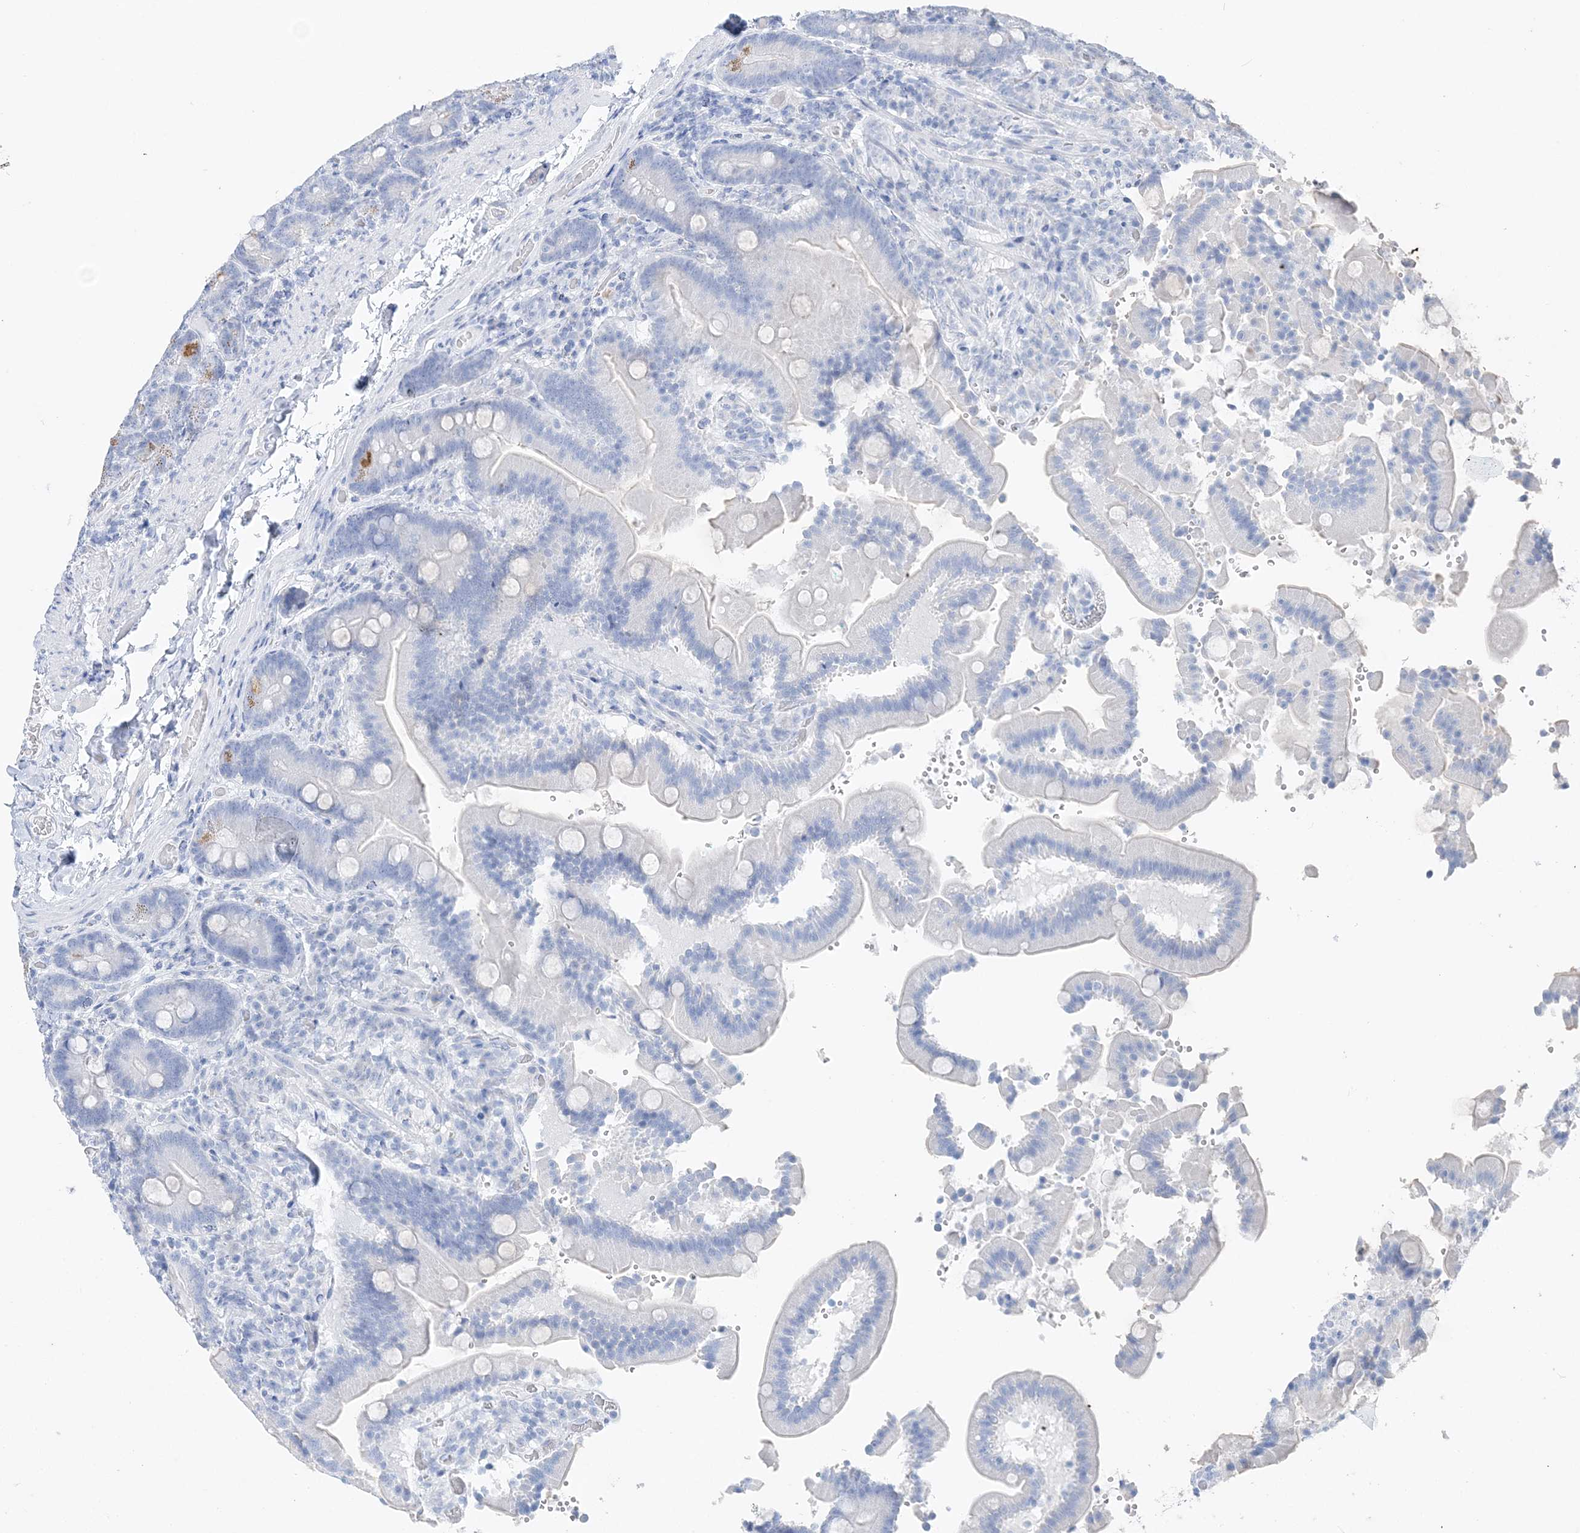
{"staining": {"intensity": "weak", "quantity": "<25%", "location": "cytoplasmic/membranous"}, "tissue": "duodenum", "cell_type": "Glandular cells", "image_type": "normal", "snomed": [{"axis": "morphology", "description": "Normal tissue, NOS"}, {"axis": "topography", "description": "Duodenum"}], "caption": "IHC image of unremarkable human duodenum stained for a protein (brown), which demonstrates no positivity in glandular cells.", "gene": "TSPYL6", "patient": {"sex": "female", "age": 62}}